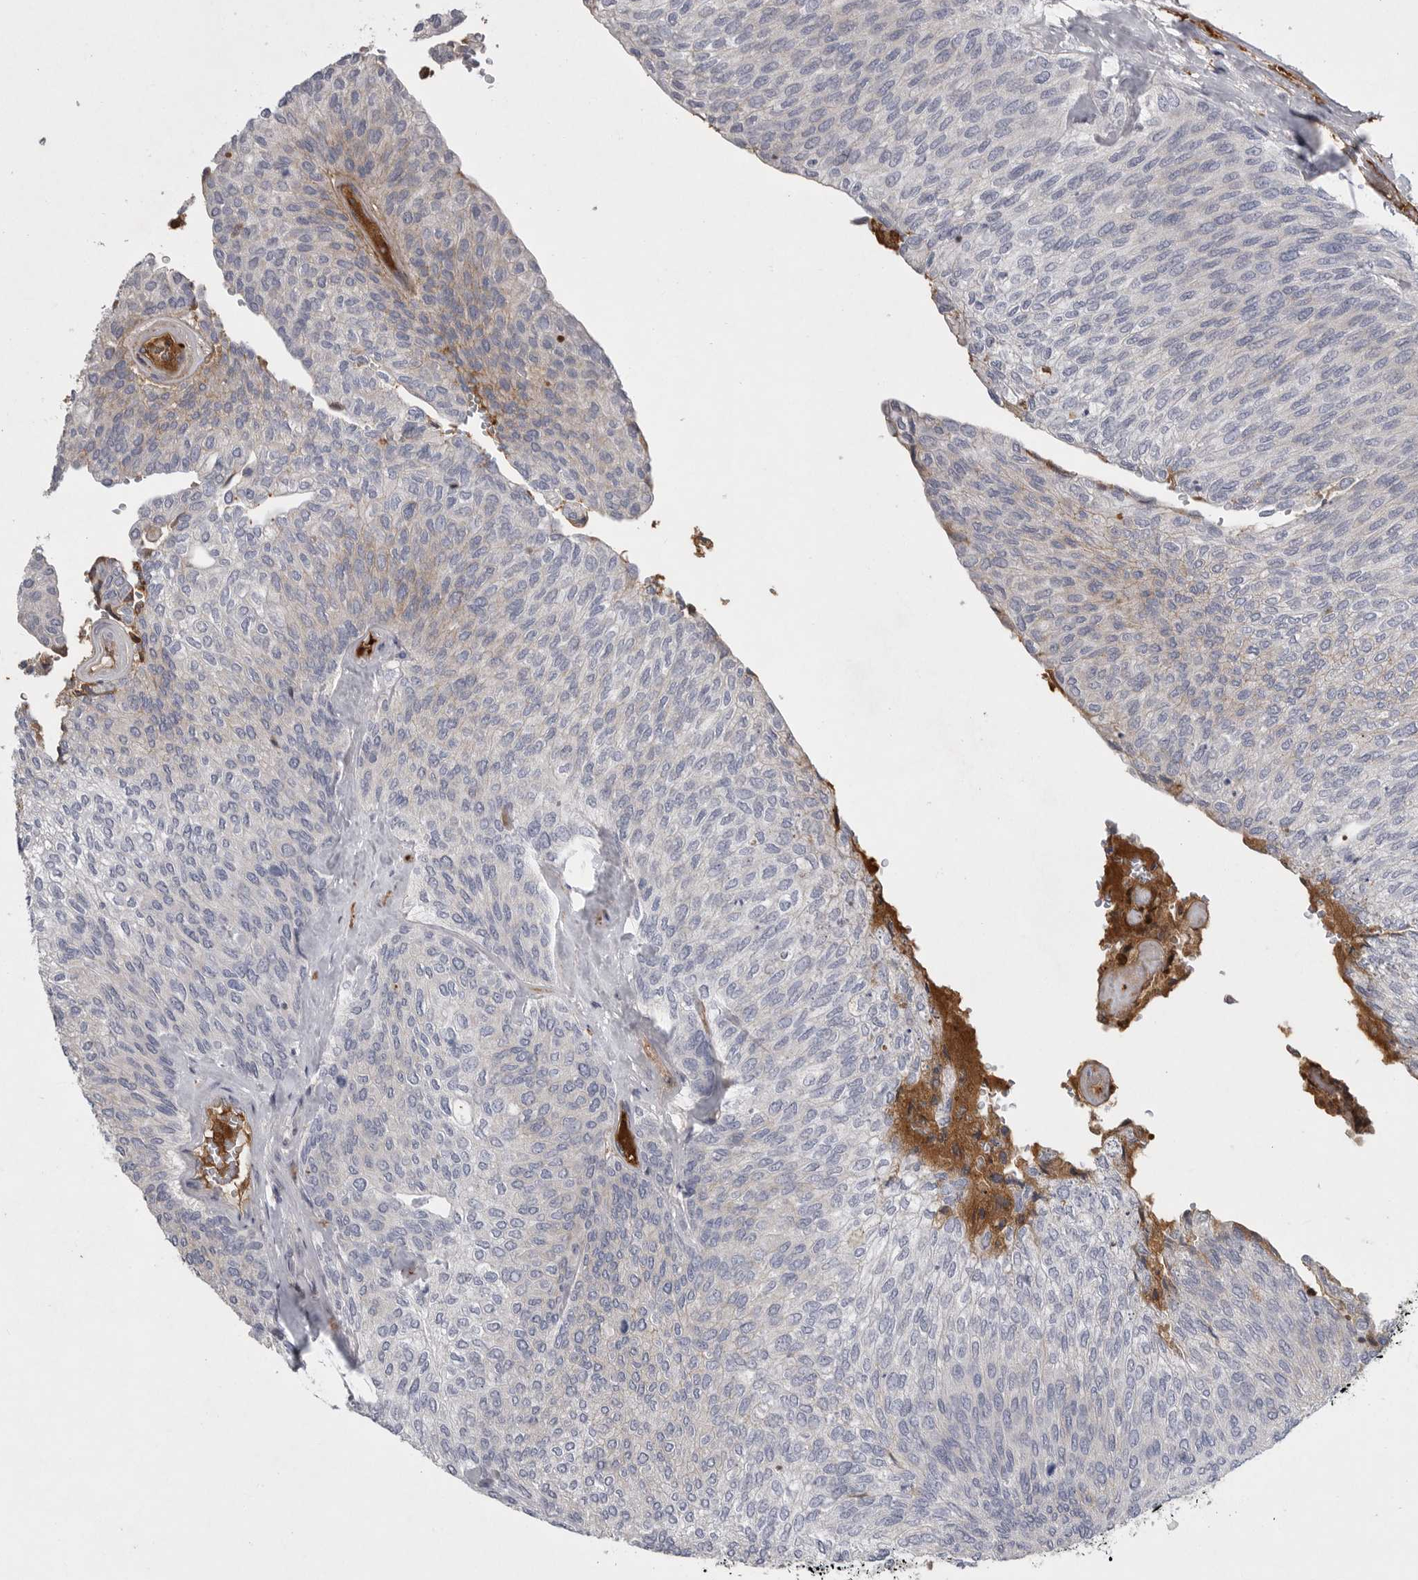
{"staining": {"intensity": "negative", "quantity": "none", "location": "none"}, "tissue": "urothelial cancer", "cell_type": "Tumor cells", "image_type": "cancer", "snomed": [{"axis": "morphology", "description": "Urothelial carcinoma, Low grade"}, {"axis": "topography", "description": "Urinary bladder"}], "caption": "Tumor cells are negative for brown protein staining in low-grade urothelial carcinoma.", "gene": "CRP", "patient": {"sex": "female", "age": 79}}